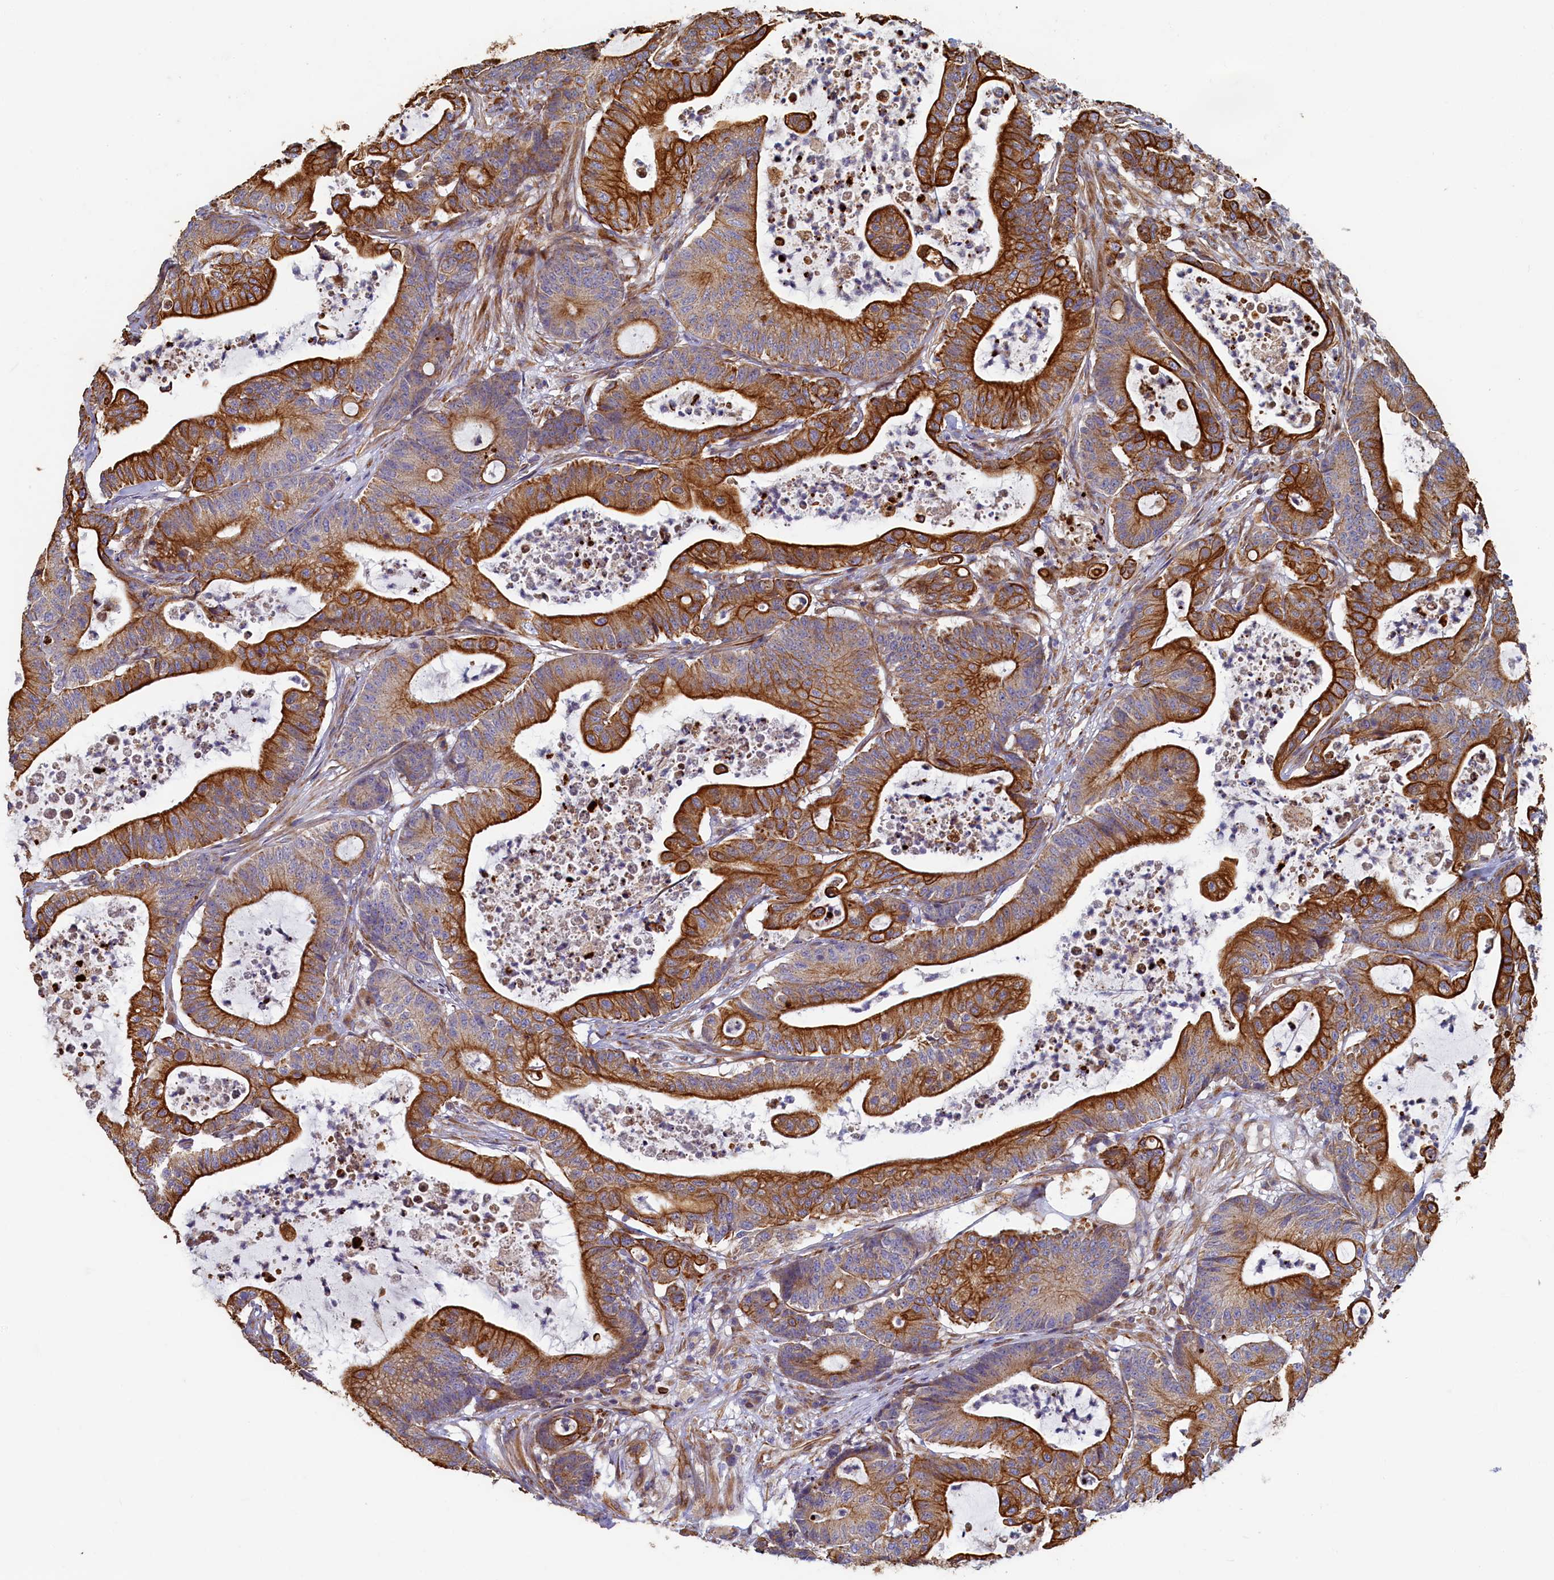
{"staining": {"intensity": "strong", "quantity": "25%-75%", "location": "cytoplasmic/membranous"}, "tissue": "colorectal cancer", "cell_type": "Tumor cells", "image_type": "cancer", "snomed": [{"axis": "morphology", "description": "Adenocarcinoma, NOS"}, {"axis": "topography", "description": "Colon"}], "caption": "Tumor cells reveal high levels of strong cytoplasmic/membranous staining in approximately 25%-75% of cells in human colorectal cancer.", "gene": "LRRC57", "patient": {"sex": "female", "age": 84}}